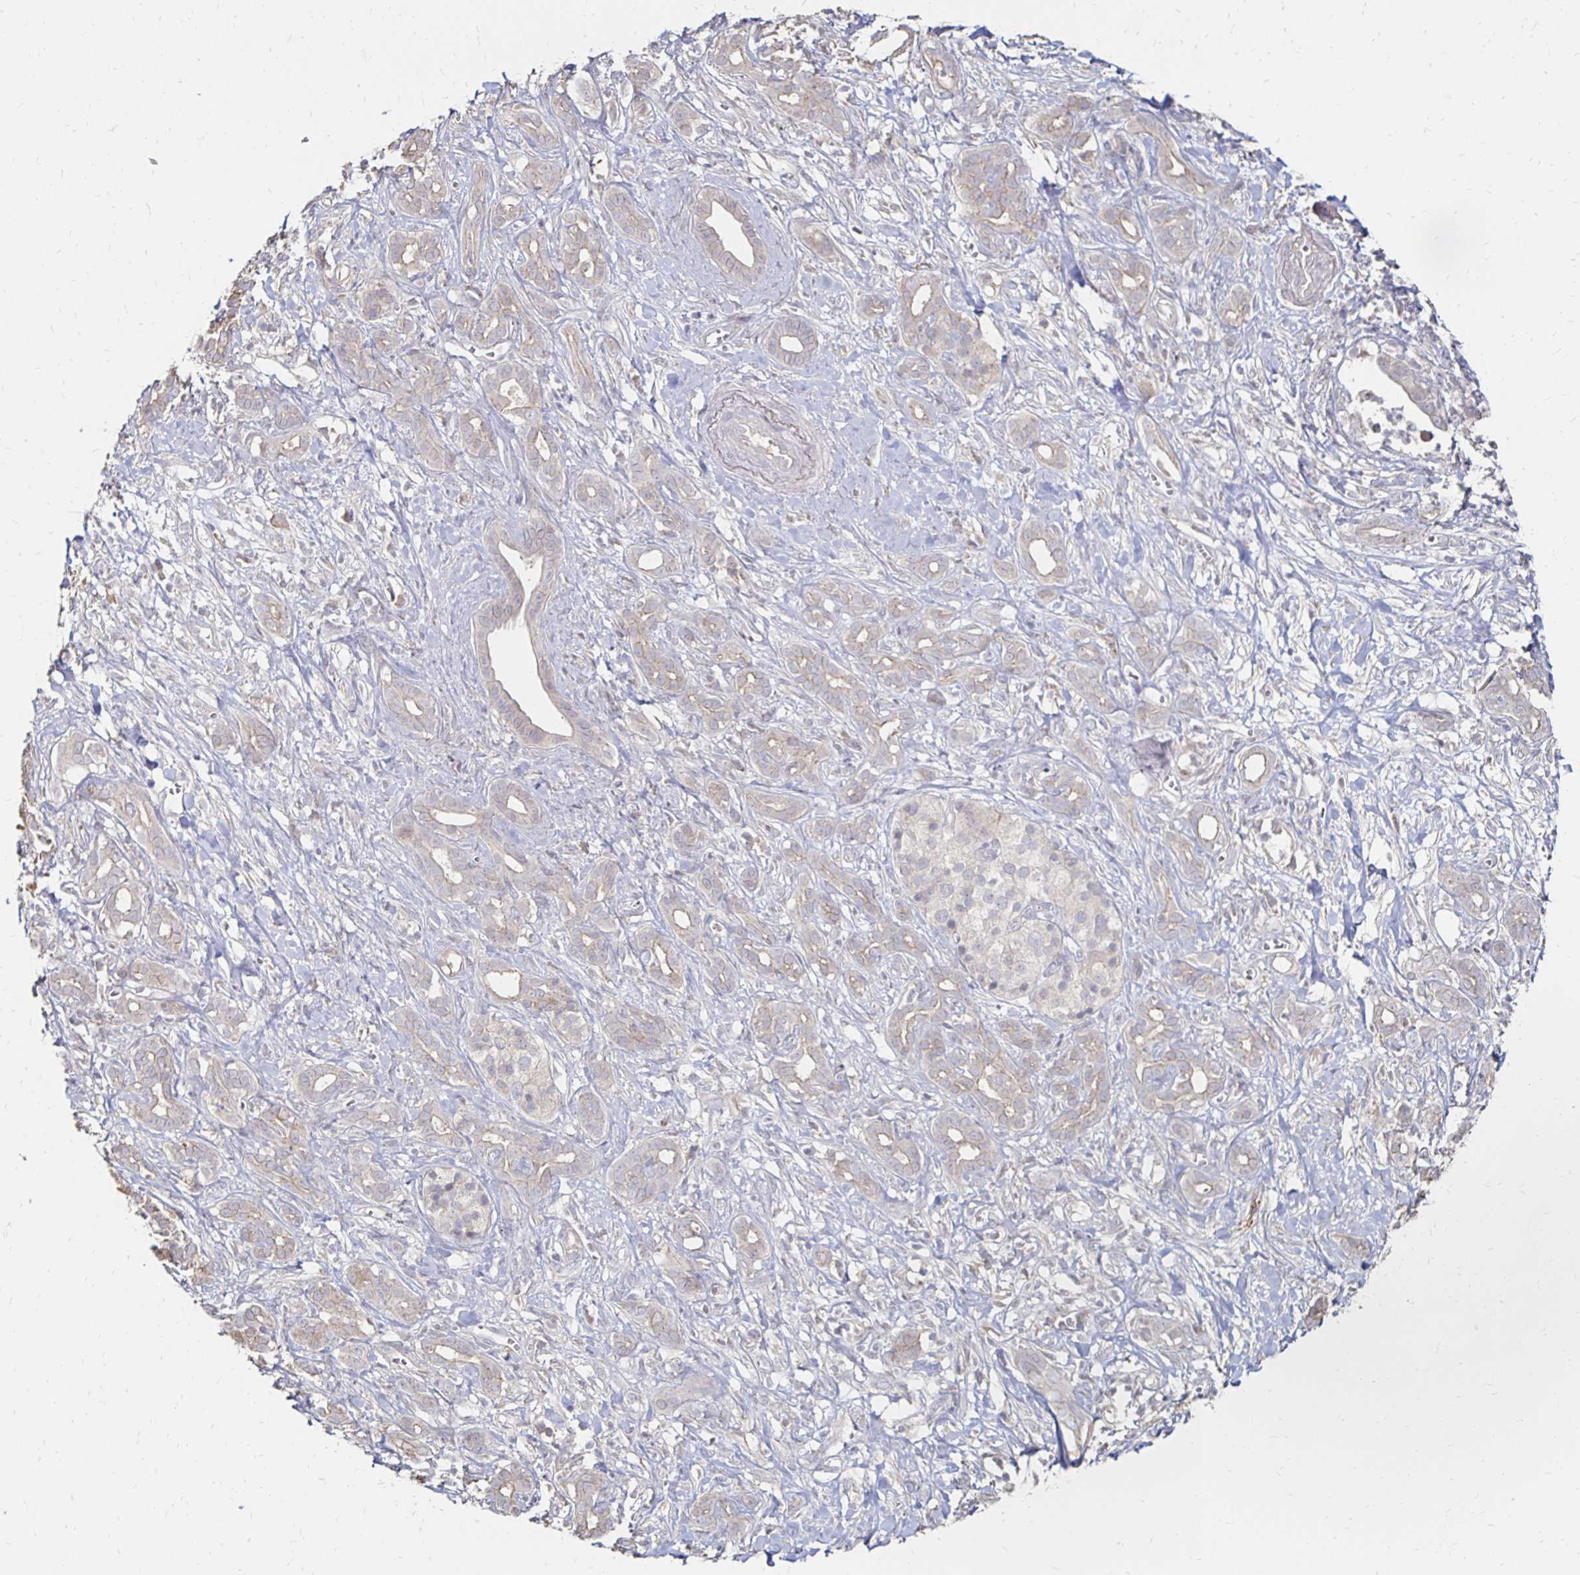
{"staining": {"intensity": "weak", "quantity": "25%-75%", "location": "cytoplasmic/membranous"}, "tissue": "pancreatic cancer", "cell_type": "Tumor cells", "image_type": "cancer", "snomed": [{"axis": "morphology", "description": "Adenocarcinoma, NOS"}, {"axis": "topography", "description": "Pancreas"}], "caption": "This micrograph reveals IHC staining of human pancreatic cancer (adenocarcinoma), with low weak cytoplasmic/membranous staining in approximately 25%-75% of tumor cells.", "gene": "ZNF727", "patient": {"sex": "male", "age": 61}}